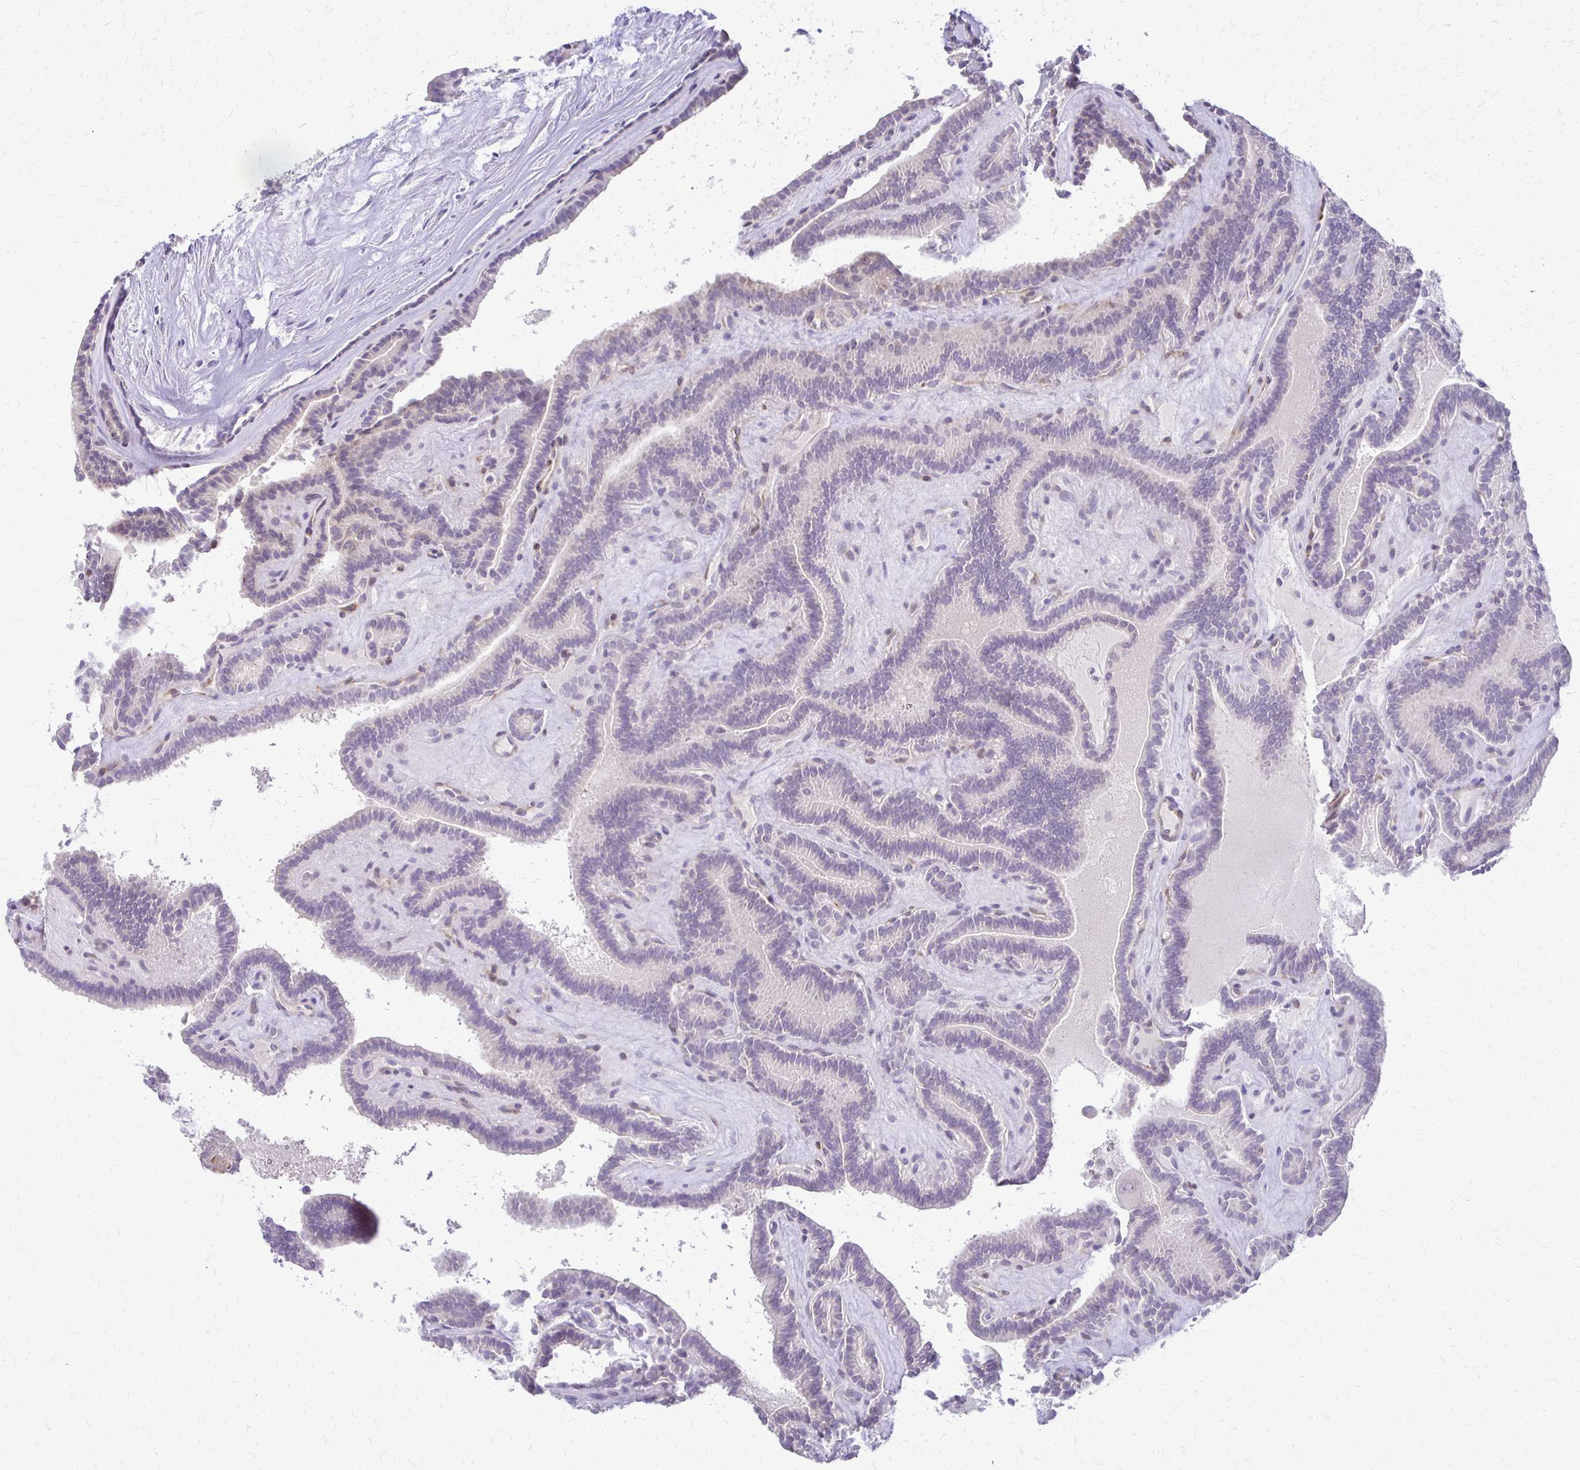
{"staining": {"intensity": "negative", "quantity": "none", "location": "none"}, "tissue": "thyroid cancer", "cell_type": "Tumor cells", "image_type": "cancer", "snomed": [{"axis": "morphology", "description": "Papillary adenocarcinoma, NOS"}, {"axis": "topography", "description": "Thyroid gland"}], "caption": "This is an immunohistochemistry (IHC) micrograph of human thyroid papillary adenocarcinoma. There is no positivity in tumor cells.", "gene": "ALPG", "patient": {"sex": "female", "age": 21}}